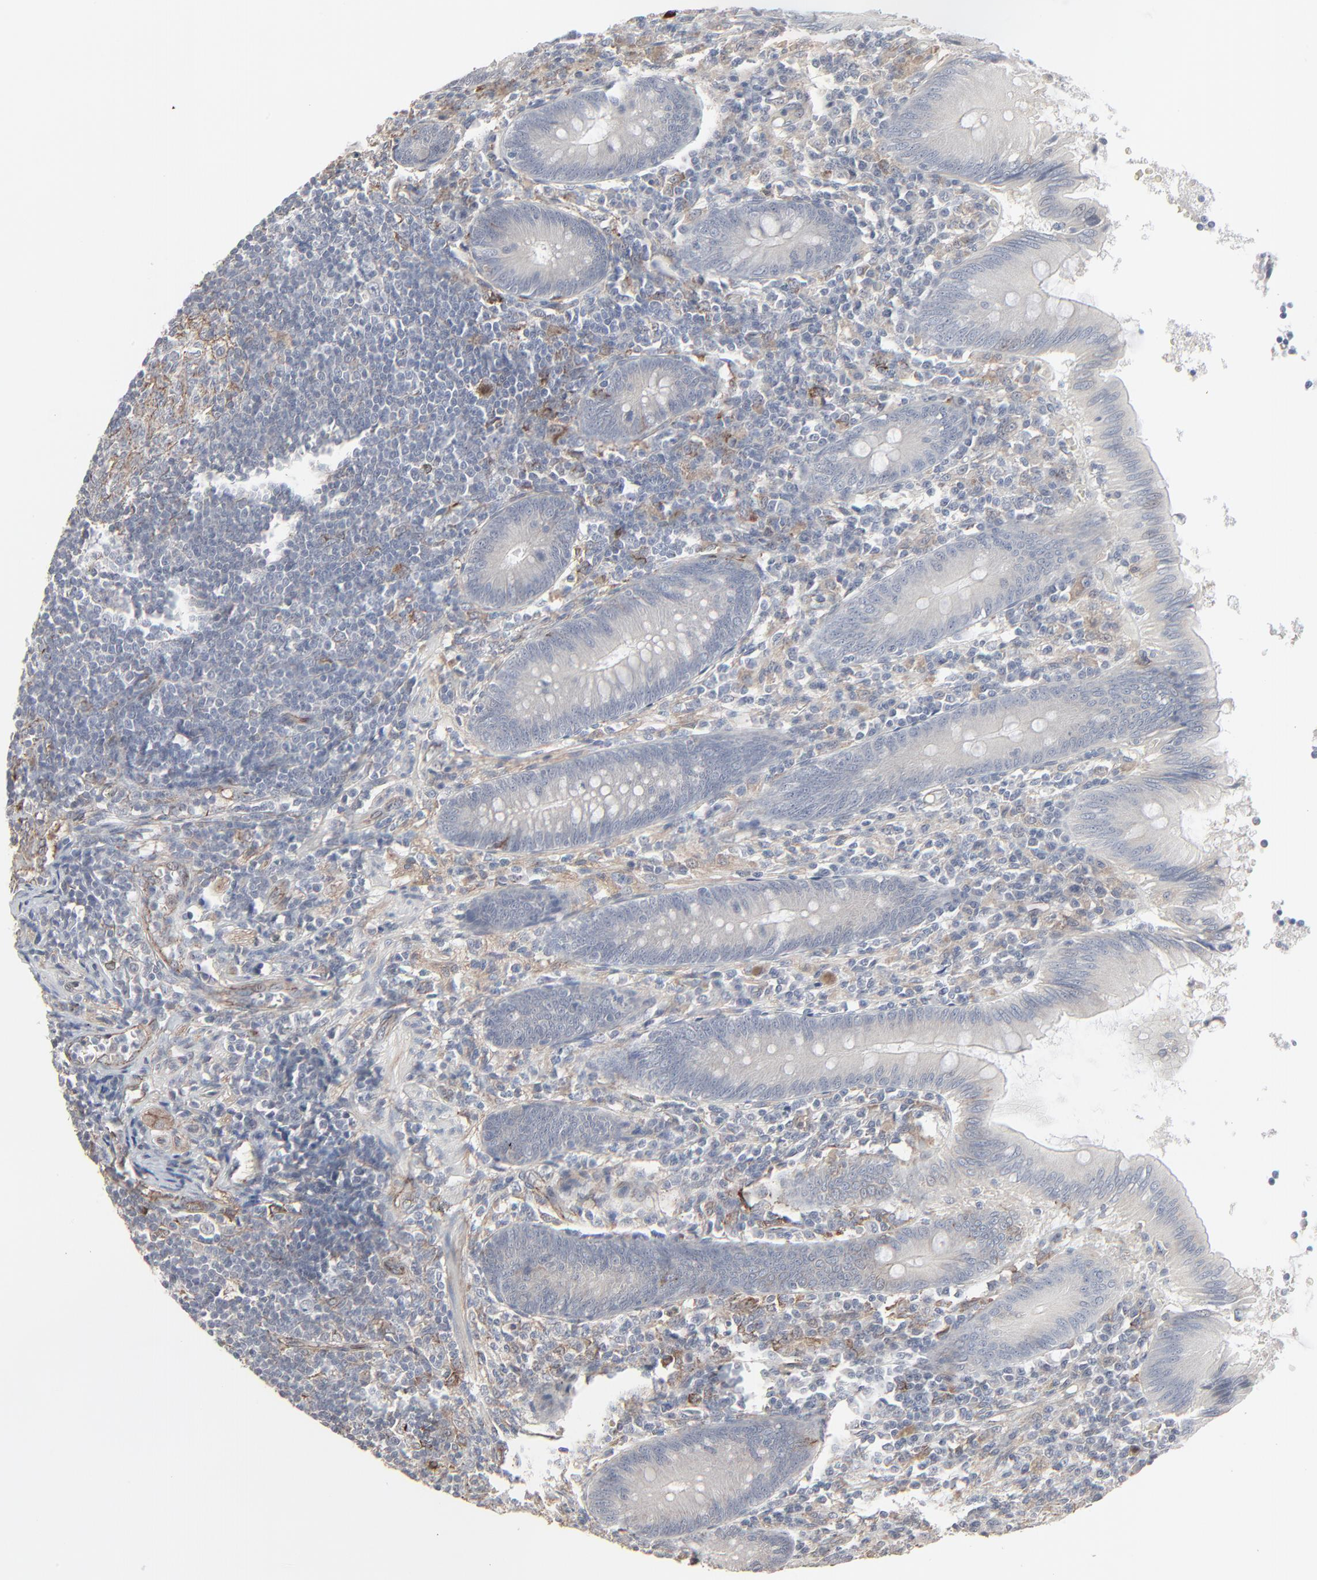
{"staining": {"intensity": "weak", "quantity": "<25%", "location": "cytoplasmic/membranous"}, "tissue": "appendix", "cell_type": "Glandular cells", "image_type": "normal", "snomed": [{"axis": "morphology", "description": "Normal tissue, NOS"}, {"axis": "morphology", "description": "Inflammation, NOS"}, {"axis": "topography", "description": "Appendix"}], "caption": "IHC photomicrograph of benign human appendix stained for a protein (brown), which reveals no expression in glandular cells.", "gene": "CTNND1", "patient": {"sex": "male", "age": 46}}